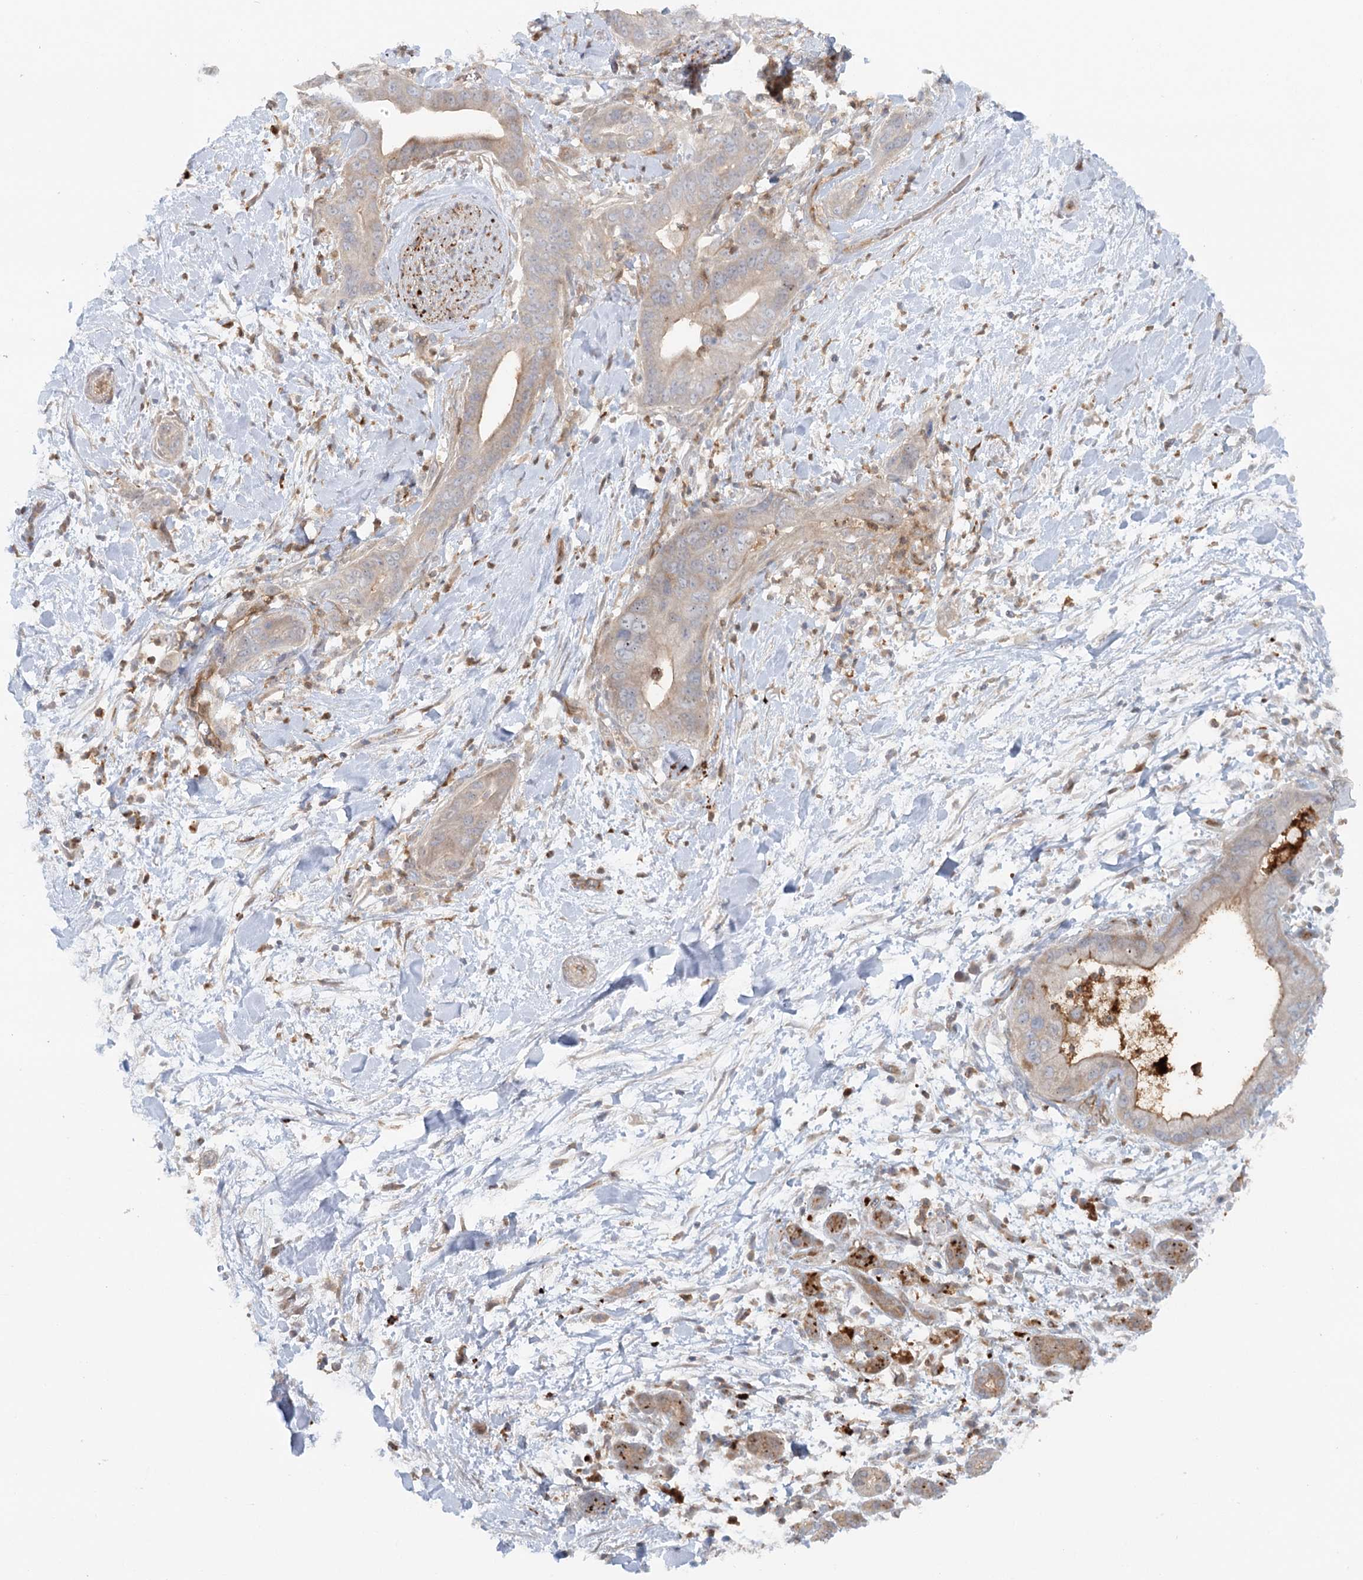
{"staining": {"intensity": "weak", "quantity": "<25%", "location": "cytoplasmic/membranous"}, "tissue": "pancreatic cancer", "cell_type": "Tumor cells", "image_type": "cancer", "snomed": [{"axis": "morphology", "description": "Adenocarcinoma, NOS"}, {"axis": "topography", "description": "Pancreas"}], "caption": "An image of pancreatic cancer (adenocarcinoma) stained for a protein shows no brown staining in tumor cells. Nuclei are stained in blue.", "gene": "GBE1", "patient": {"sex": "female", "age": 78}}